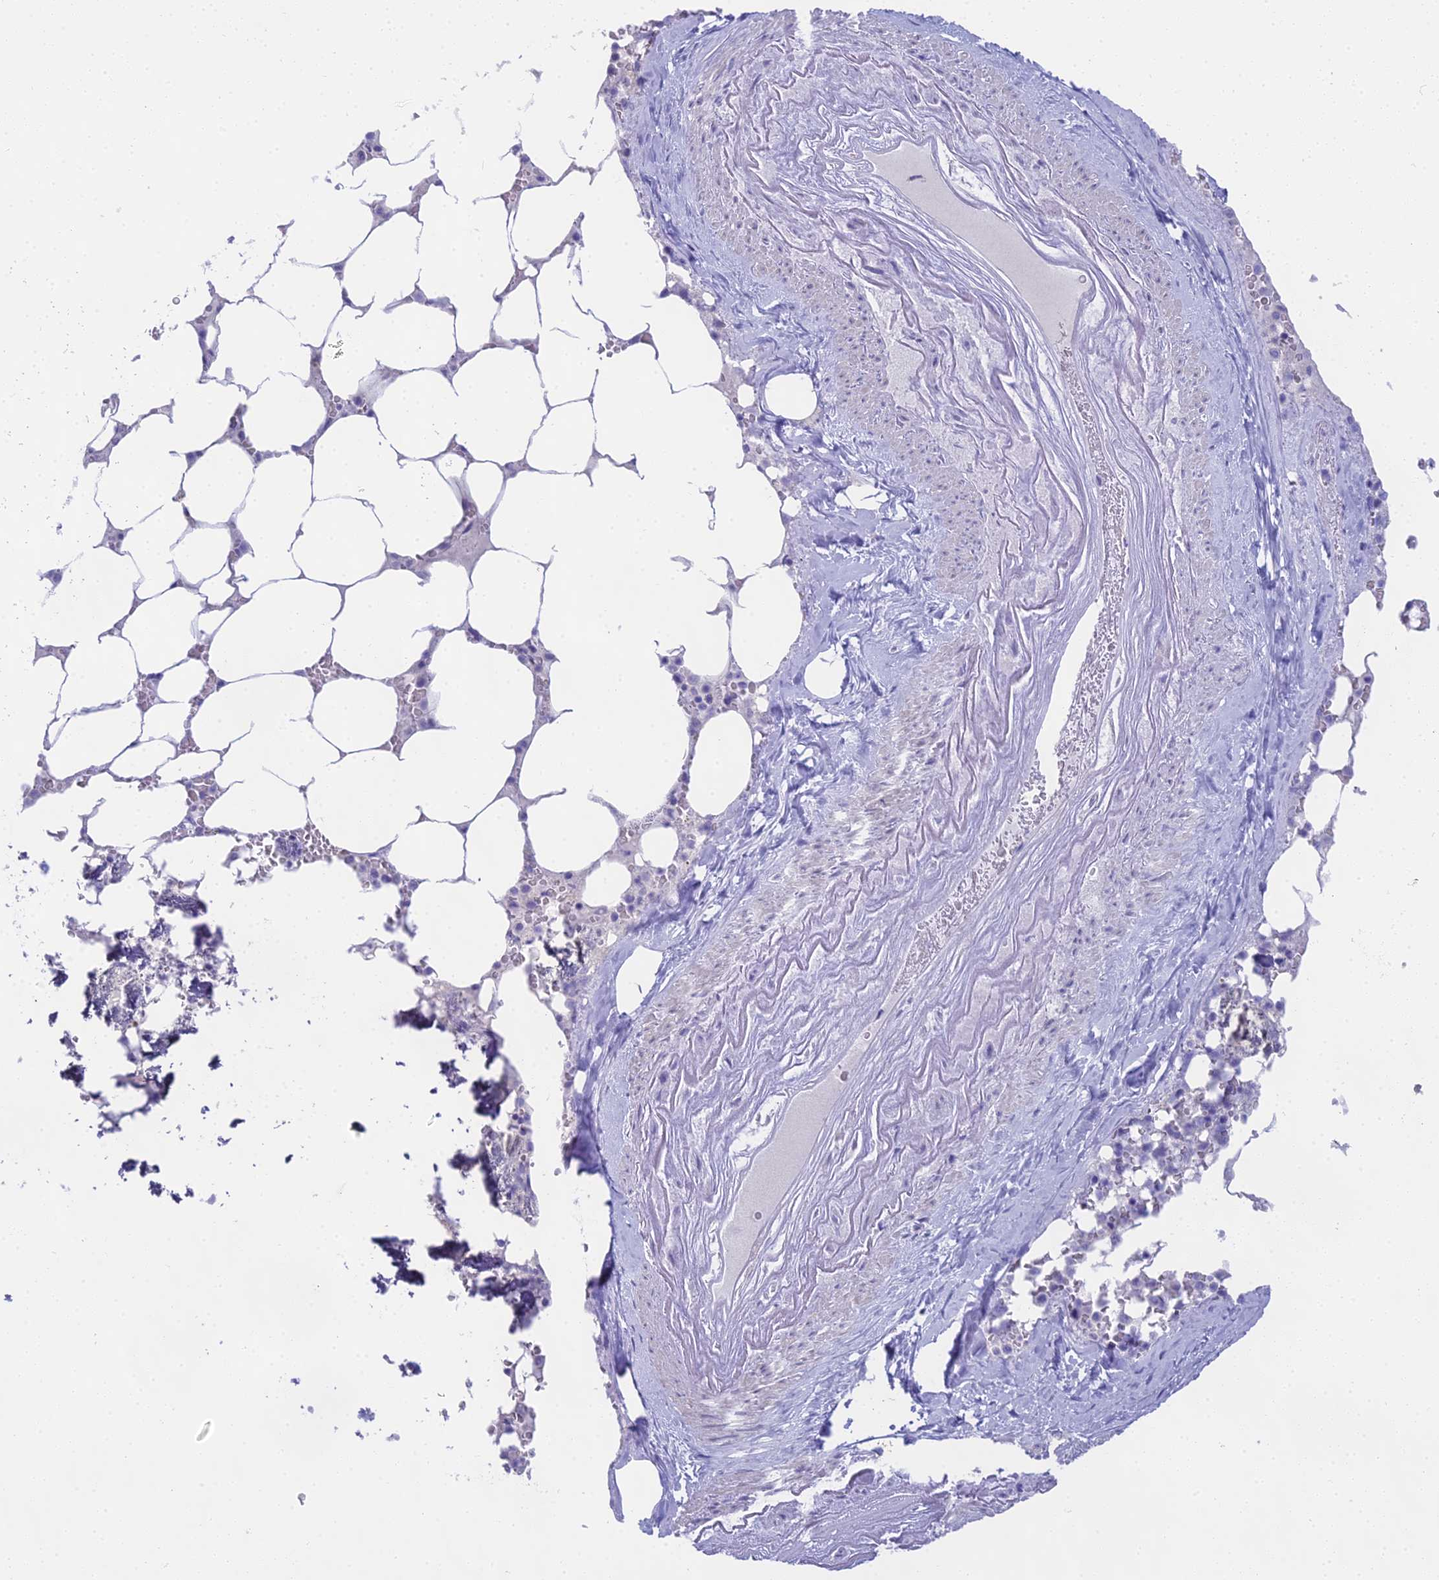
{"staining": {"intensity": "negative", "quantity": "none", "location": "none"}, "tissue": "bone marrow", "cell_type": "Hematopoietic cells", "image_type": "normal", "snomed": [{"axis": "morphology", "description": "Normal tissue, NOS"}, {"axis": "topography", "description": "Bone marrow"}], "caption": "This image is of benign bone marrow stained with IHC to label a protein in brown with the nuclei are counter-stained blue. There is no positivity in hematopoietic cells.", "gene": "UNC80", "patient": {"sex": "male", "age": 64}}